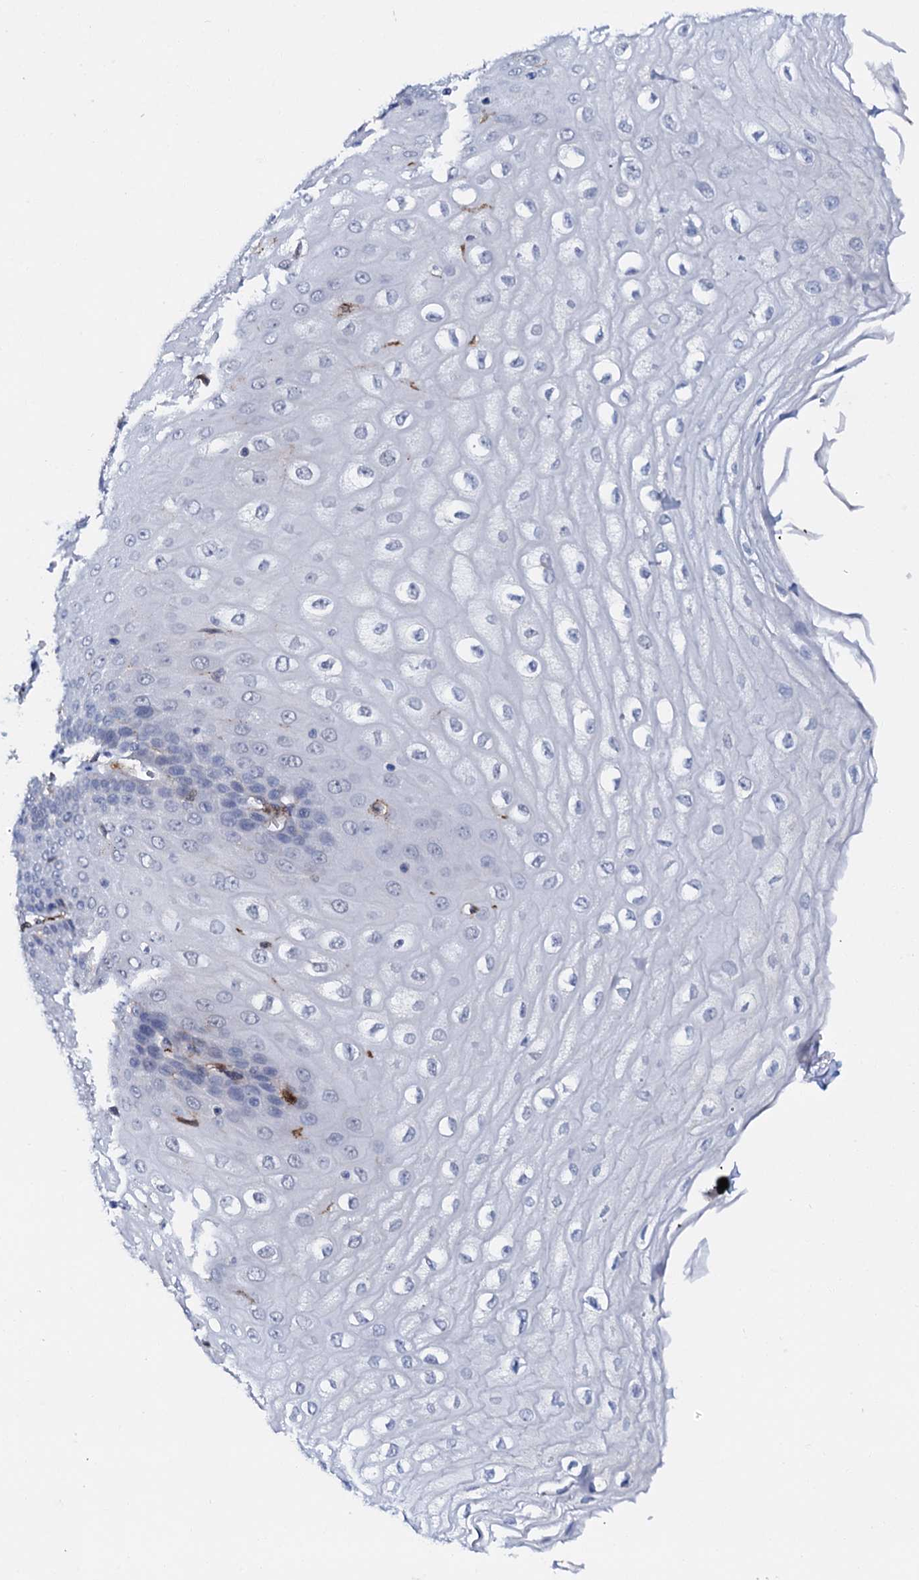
{"staining": {"intensity": "weak", "quantity": "<25%", "location": "cytoplasmic/membranous"}, "tissue": "esophagus", "cell_type": "Squamous epithelial cells", "image_type": "normal", "snomed": [{"axis": "morphology", "description": "Normal tissue, NOS"}, {"axis": "topography", "description": "Esophagus"}], "caption": "Squamous epithelial cells show no significant protein positivity in normal esophagus. (IHC, brightfield microscopy, high magnification).", "gene": "MED13L", "patient": {"sex": "male", "age": 60}}